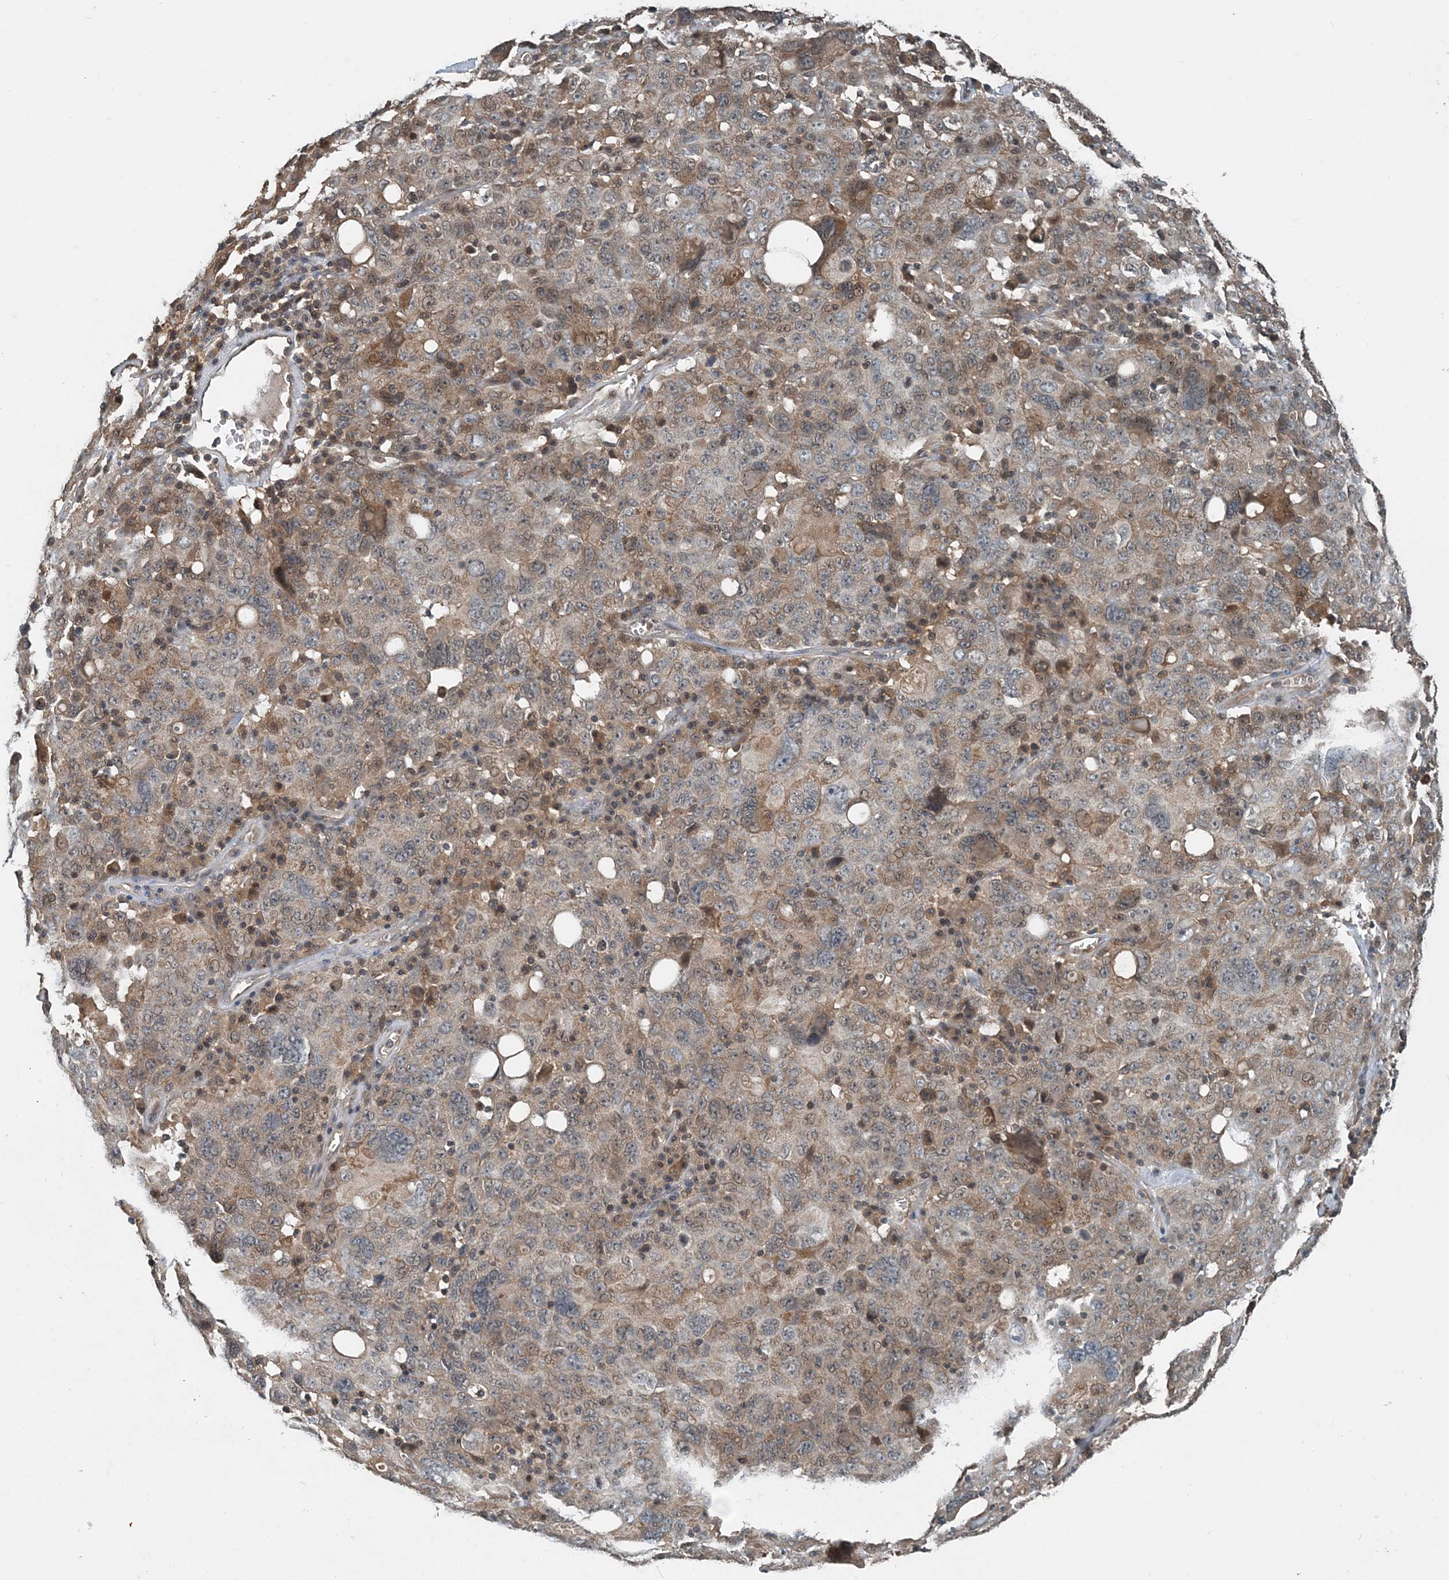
{"staining": {"intensity": "weak", "quantity": "25%-75%", "location": "cytoplasmic/membranous"}, "tissue": "ovarian cancer", "cell_type": "Tumor cells", "image_type": "cancer", "snomed": [{"axis": "morphology", "description": "Carcinoma, endometroid"}, {"axis": "topography", "description": "Ovary"}], "caption": "Tumor cells demonstrate weak cytoplasmic/membranous staining in approximately 25%-75% of cells in ovarian cancer (endometroid carcinoma).", "gene": "SMPD3", "patient": {"sex": "female", "age": 62}}